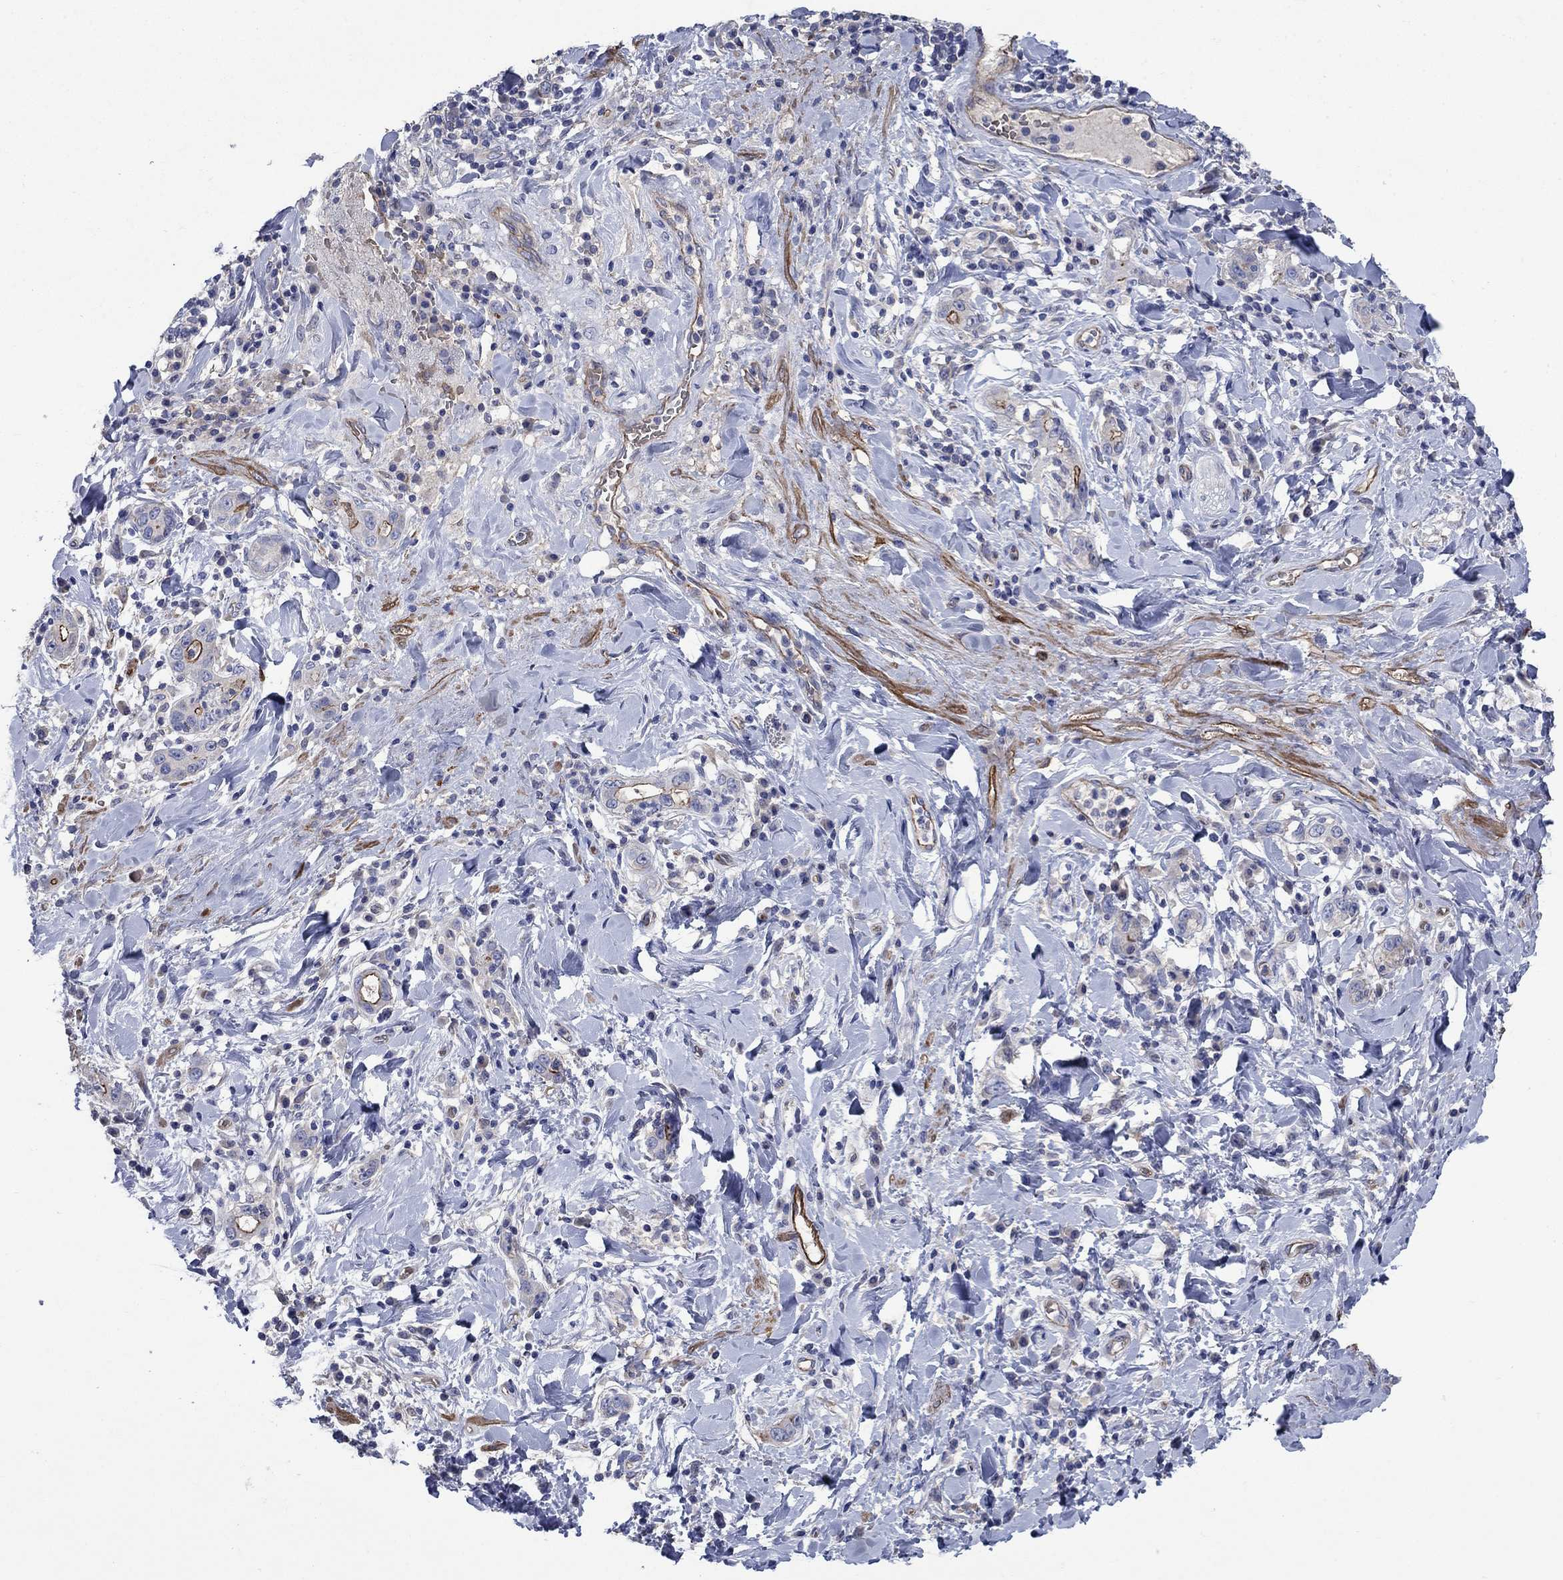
{"staining": {"intensity": "moderate", "quantity": "<25%", "location": "cytoplasmic/membranous"}, "tissue": "stomach cancer", "cell_type": "Tumor cells", "image_type": "cancer", "snomed": [{"axis": "morphology", "description": "Adenocarcinoma, NOS"}, {"axis": "topography", "description": "Stomach"}], "caption": "A histopathology image of human stomach adenocarcinoma stained for a protein demonstrates moderate cytoplasmic/membranous brown staining in tumor cells.", "gene": "FLNC", "patient": {"sex": "male", "age": 79}}